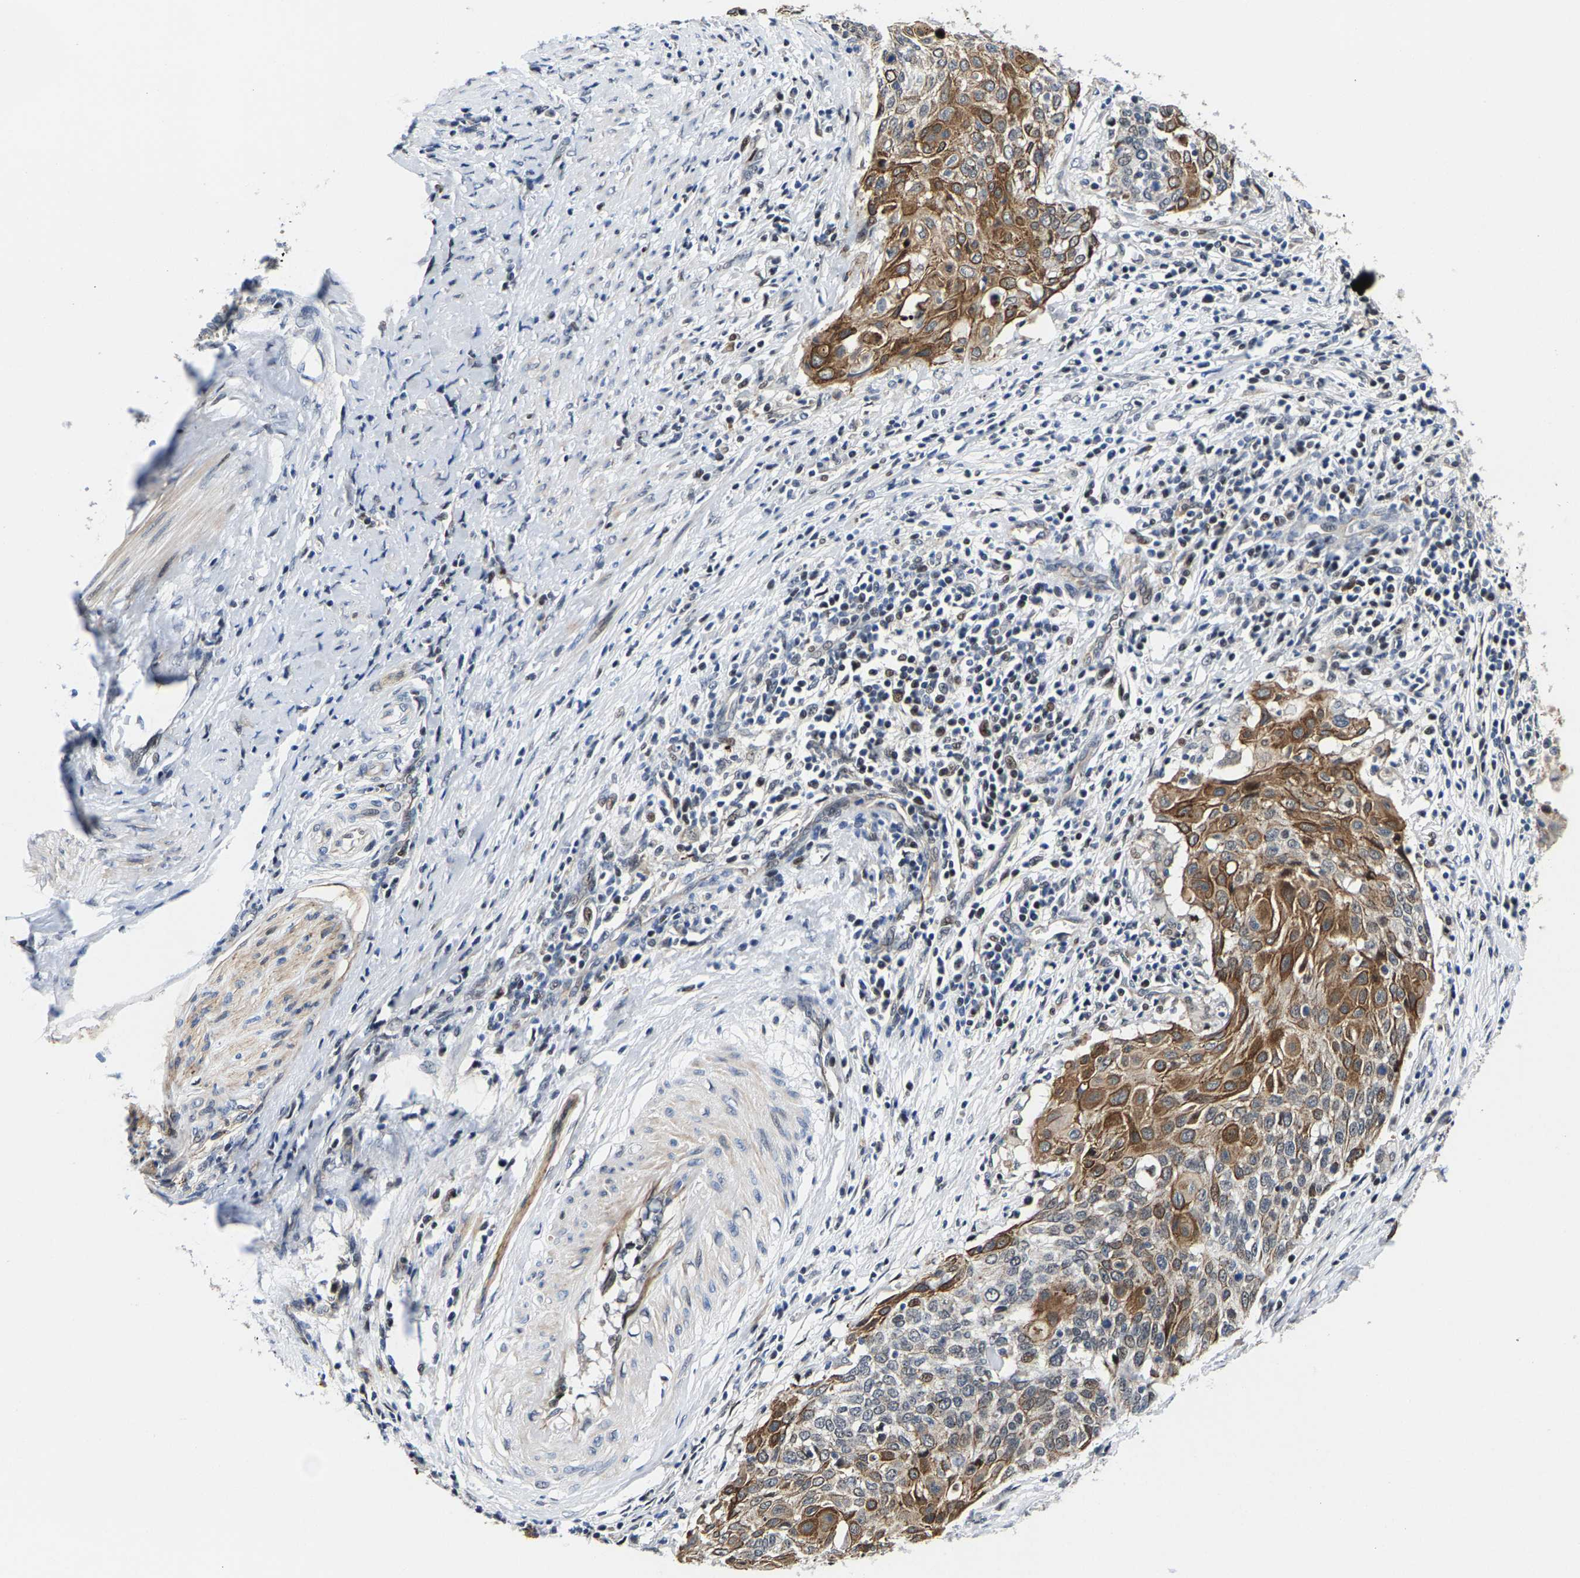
{"staining": {"intensity": "moderate", "quantity": "25%-75%", "location": "cytoplasmic/membranous"}, "tissue": "cervical cancer", "cell_type": "Tumor cells", "image_type": "cancer", "snomed": [{"axis": "morphology", "description": "Squamous cell carcinoma, NOS"}, {"axis": "topography", "description": "Cervix"}], "caption": "Immunohistochemistry micrograph of squamous cell carcinoma (cervical) stained for a protein (brown), which shows medium levels of moderate cytoplasmic/membranous expression in about 25%-75% of tumor cells.", "gene": "GTPBP10", "patient": {"sex": "female", "age": 39}}